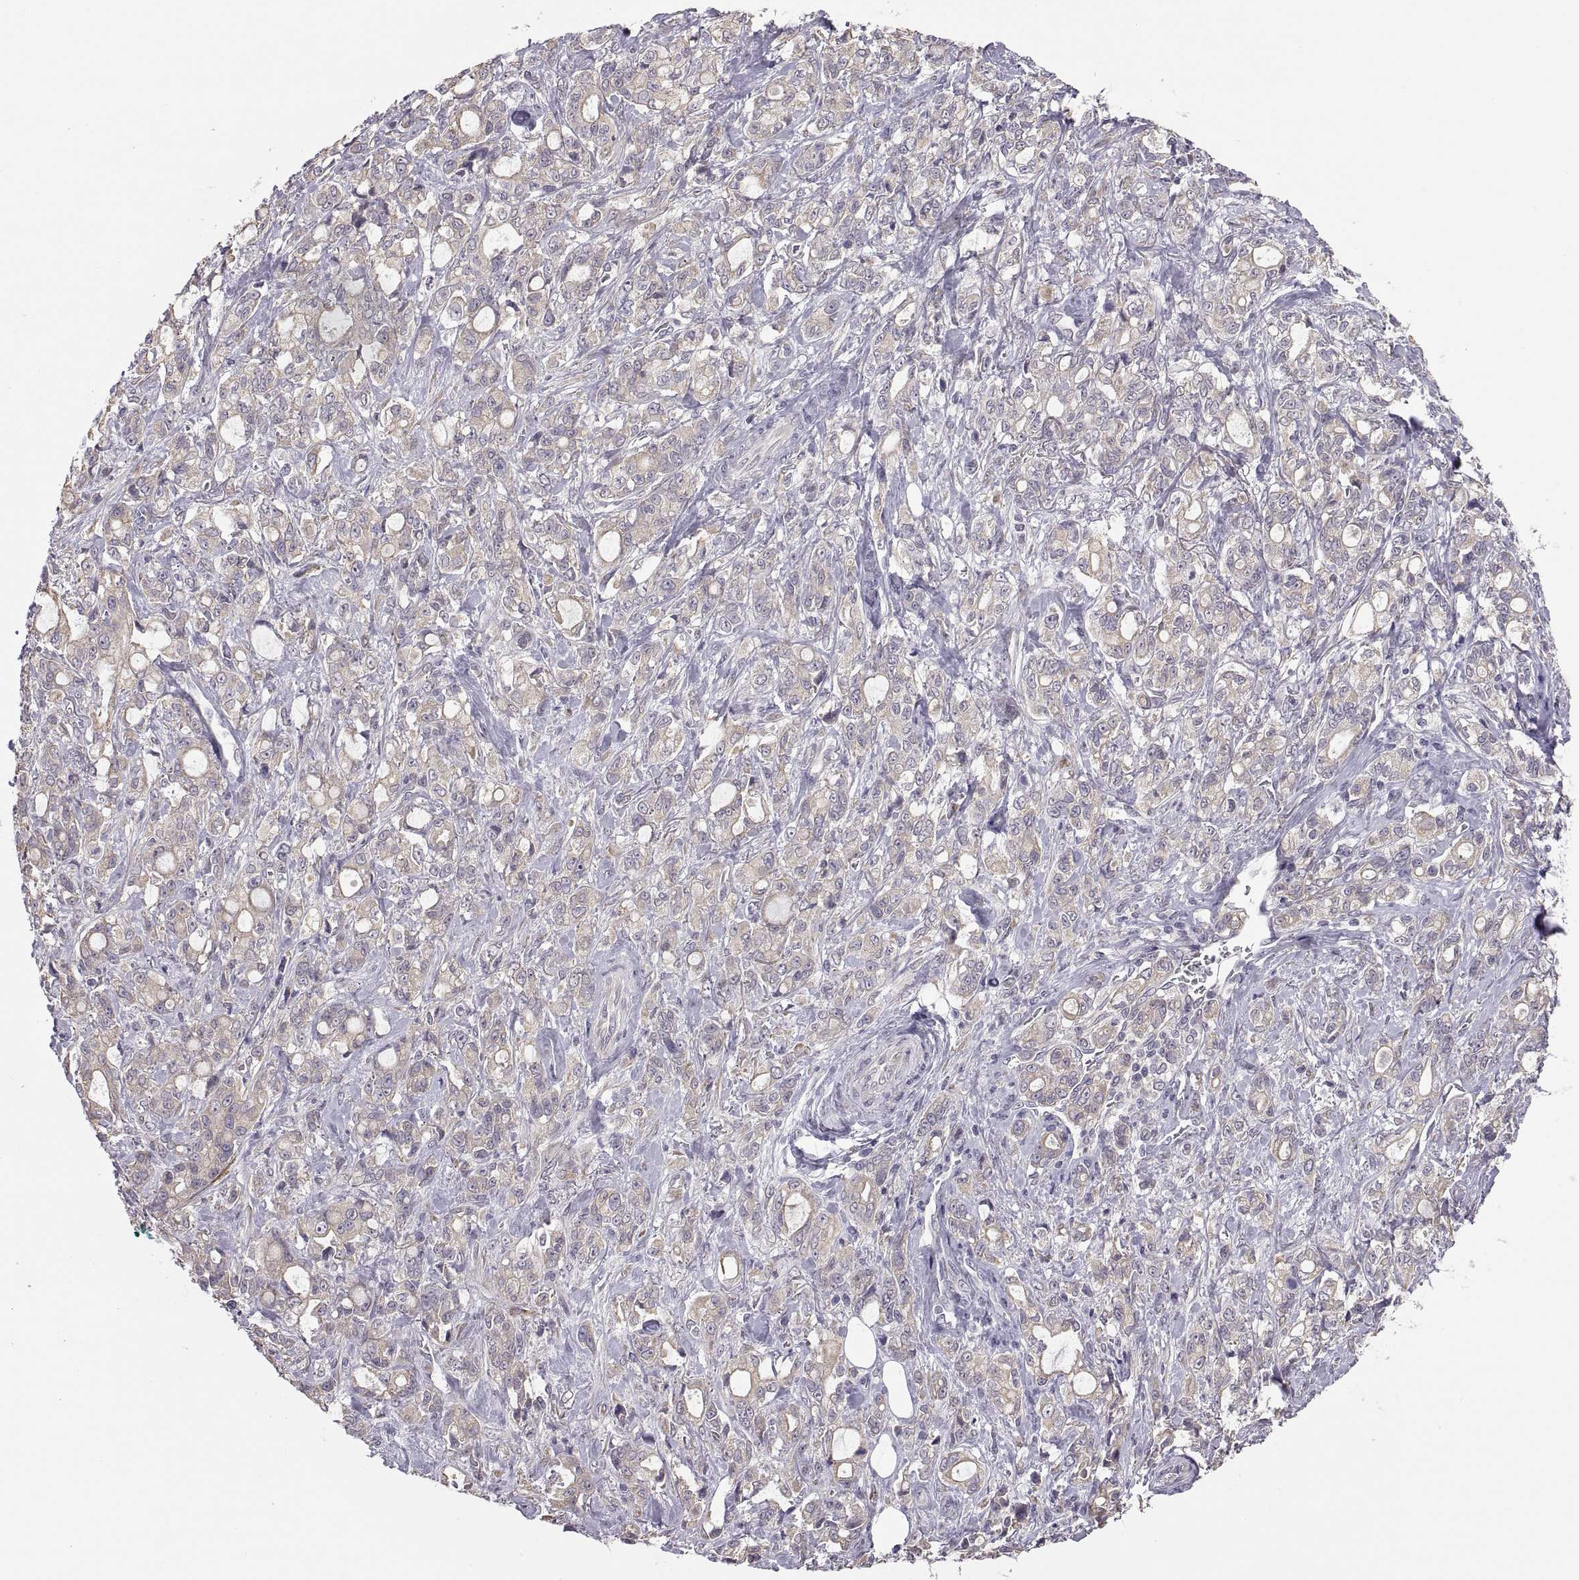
{"staining": {"intensity": "weak", "quantity": ">75%", "location": "cytoplasmic/membranous"}, "tissue": "stomach cancer", "cell_type": "Tumor cells", "image_type": "cancer", "snomed": [{"axis": "morphology", "description": "Adenocarcinoma, NOS"}, {"axis": "topography", "description": "Stomach"}], "caption": "Protein expression analysis of human stomach cancer reveals weak cytoplasmic/membranous positivity in about >75% of tumor cells.", "gene": "ACSBG2", "patient": {"sex": "male", "age": 63}}